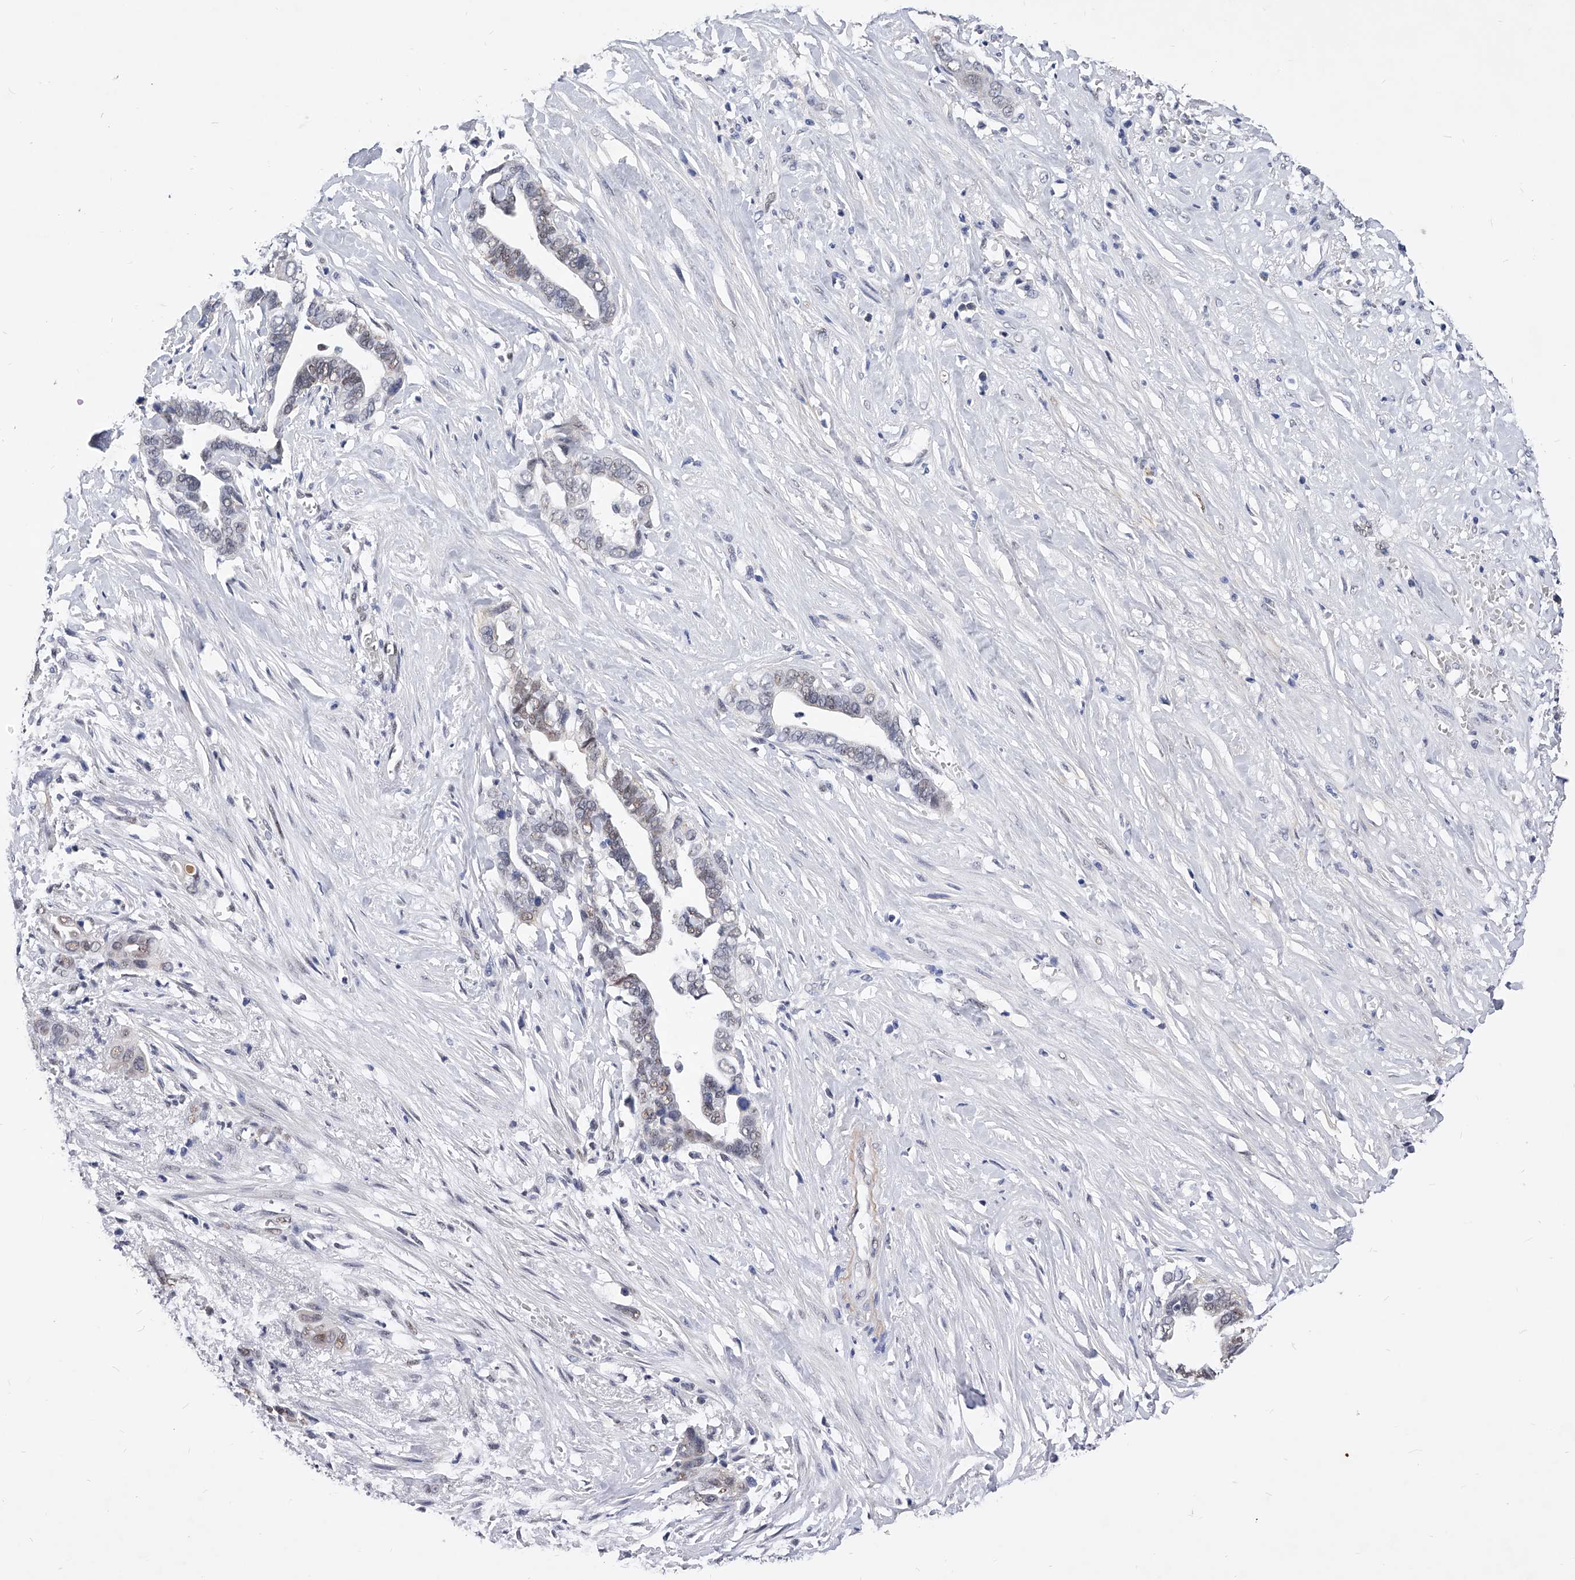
{"staining": {"intensity": "weak", "quantity": "<25%", "location": "nuclear"}, "tissue": "liver cancer", "cell_type": "Tumor cells", "image_type": "cancer", "snomed": [{"axis": "morphology", "description": "Cholangiocarcinoma"}, {"axis": "topography", "description": "Liver"}], "caption": "Image shows no protein expression in tumor cells of cholangiocarcinoma (liver) tissue.", "gene": "ZNF529", "patient": {"sex": "female", "age": 79}}